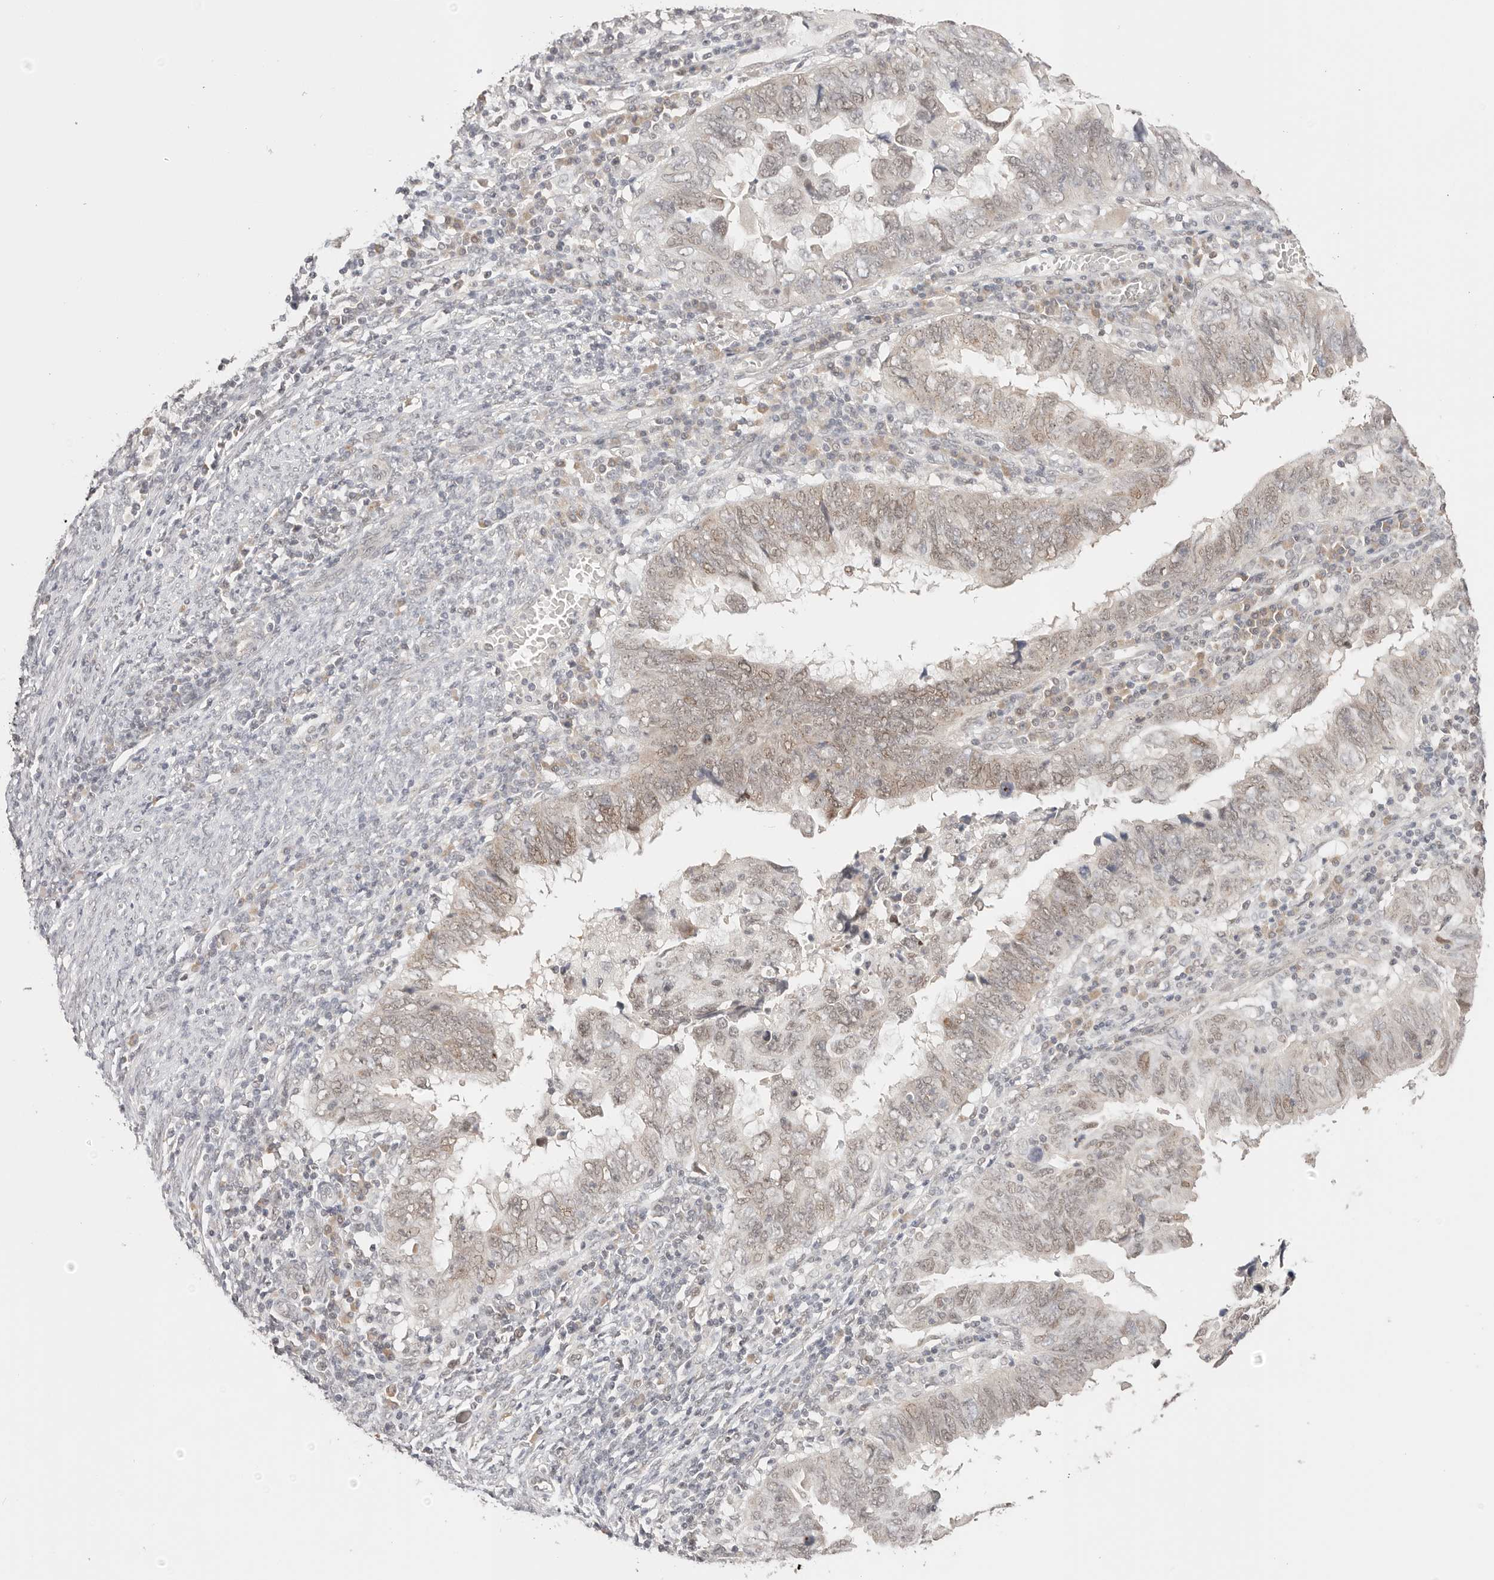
{"staining": {"intensity": "weak", "quantity": ">75%", "location": "nuclear"}, "tissue": "endometrial cancer", "cell_type": "Tumor cells", "image_type": "cancer", "snomed": [{"axis": "morphology", "description": "Adenocarcinoma, NOS"}, {"axis": "topography", "description": "Uterus"}], "caption": "Protein staining of endometrial adenocarcinoma tissue reveals weak nuclear positivity in approximately >75% of tumor cells.", "gene": "RFC3", "patient": {"sex": "female", "age": 77}}